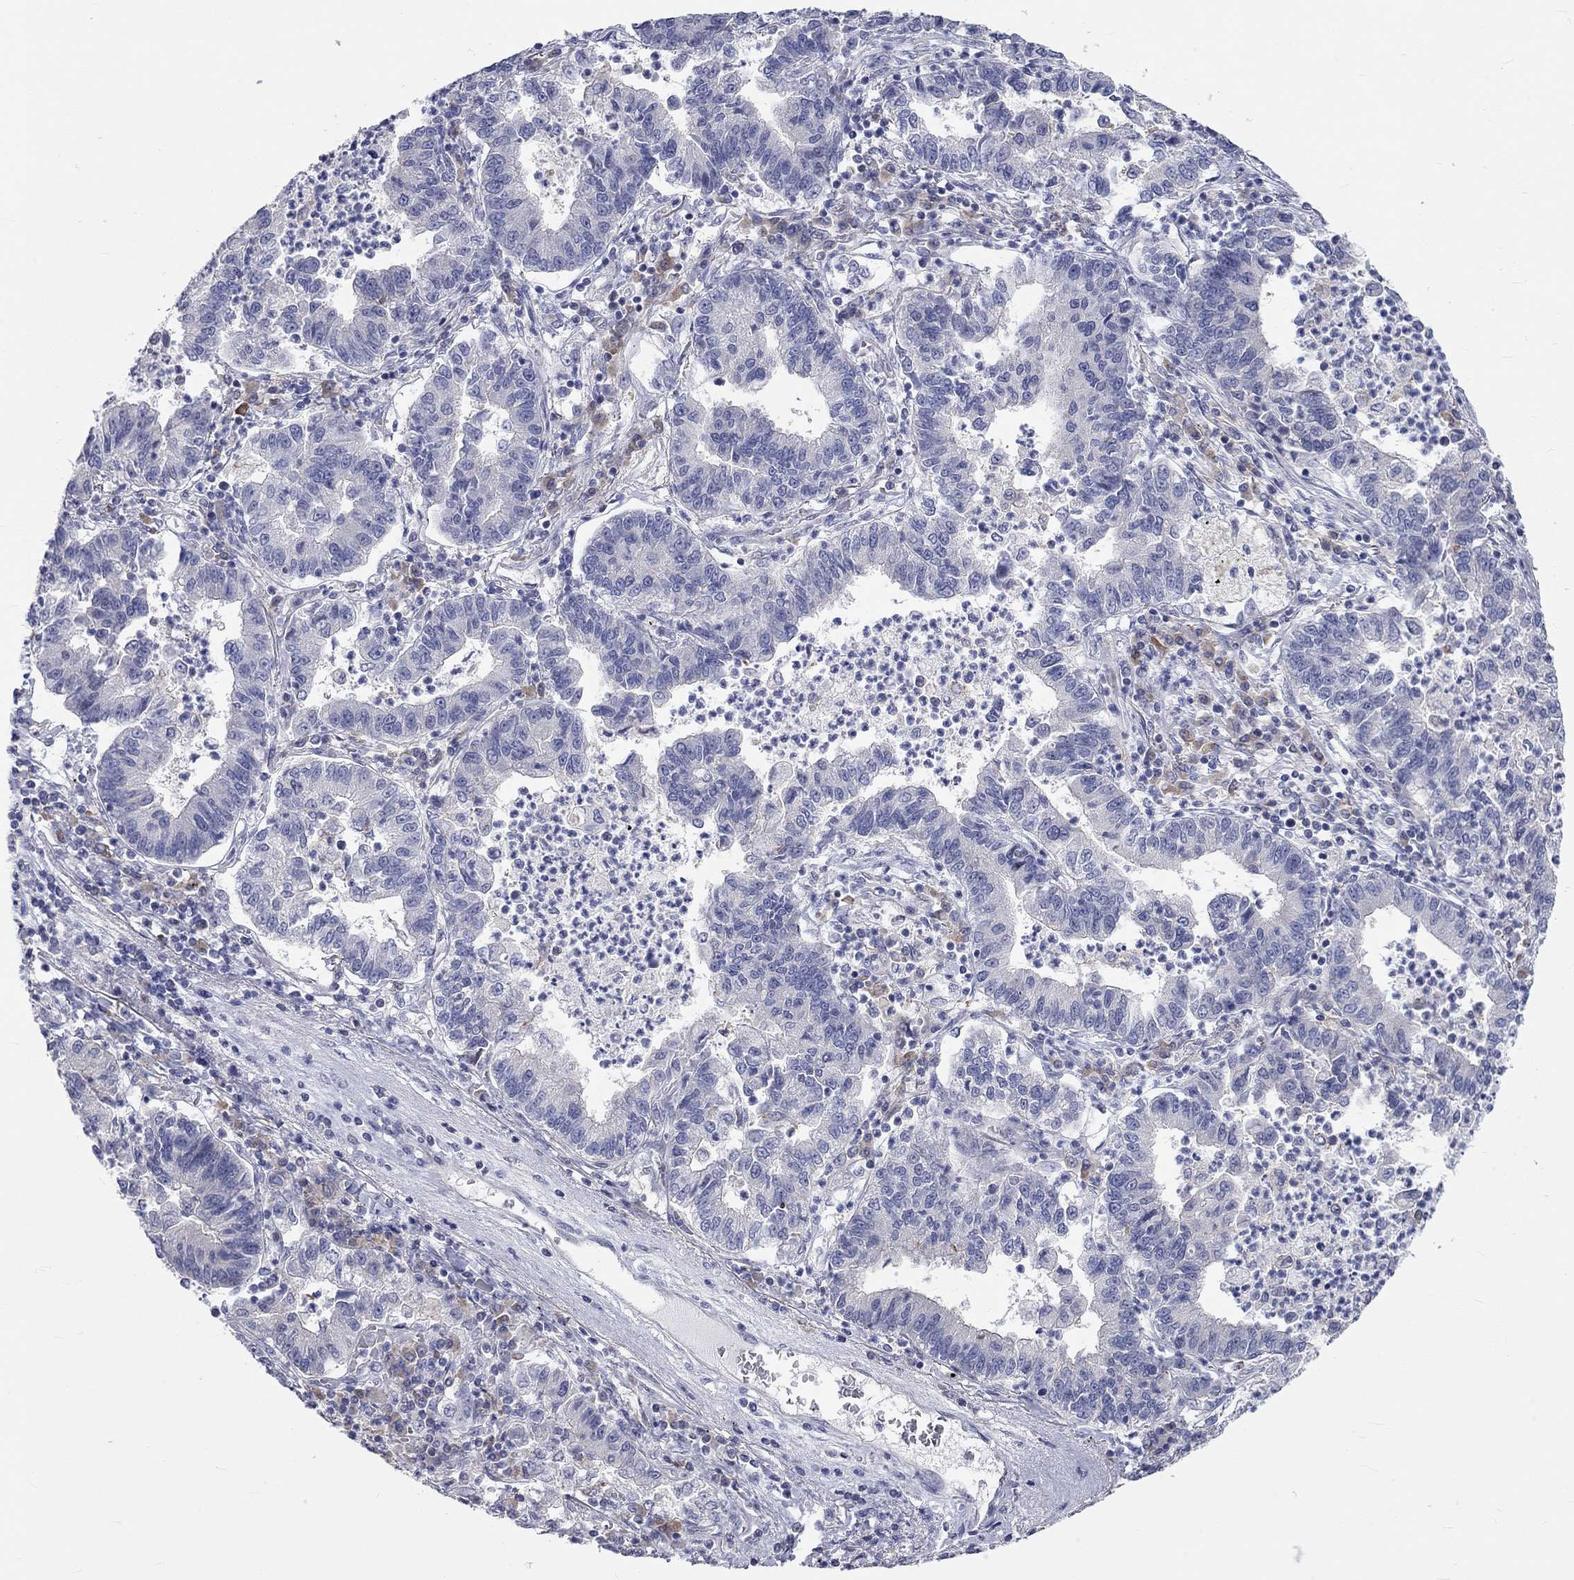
{"staining": {"intensity": "negative", "quantity": "none", "location": "none"}, "tissue": "lung cancer", "cell_type": "Tumor cells", "image_type": "cancer", "snomed": [{"axis": "morphology", "description": "Adenocarcinoma, NOS"}, {"axis": "topography", "description": "Lung"}], "caption": "Tumor cells are negative for brown protein staining in lung cancer. (Stains: DAB immunohistochemistry with hematoxylin counter stain, Microscopy: brightfield microscopy at high magnification).", "gene": "PCDHGA10", "patient": {"sex": "female", "age": 57}}